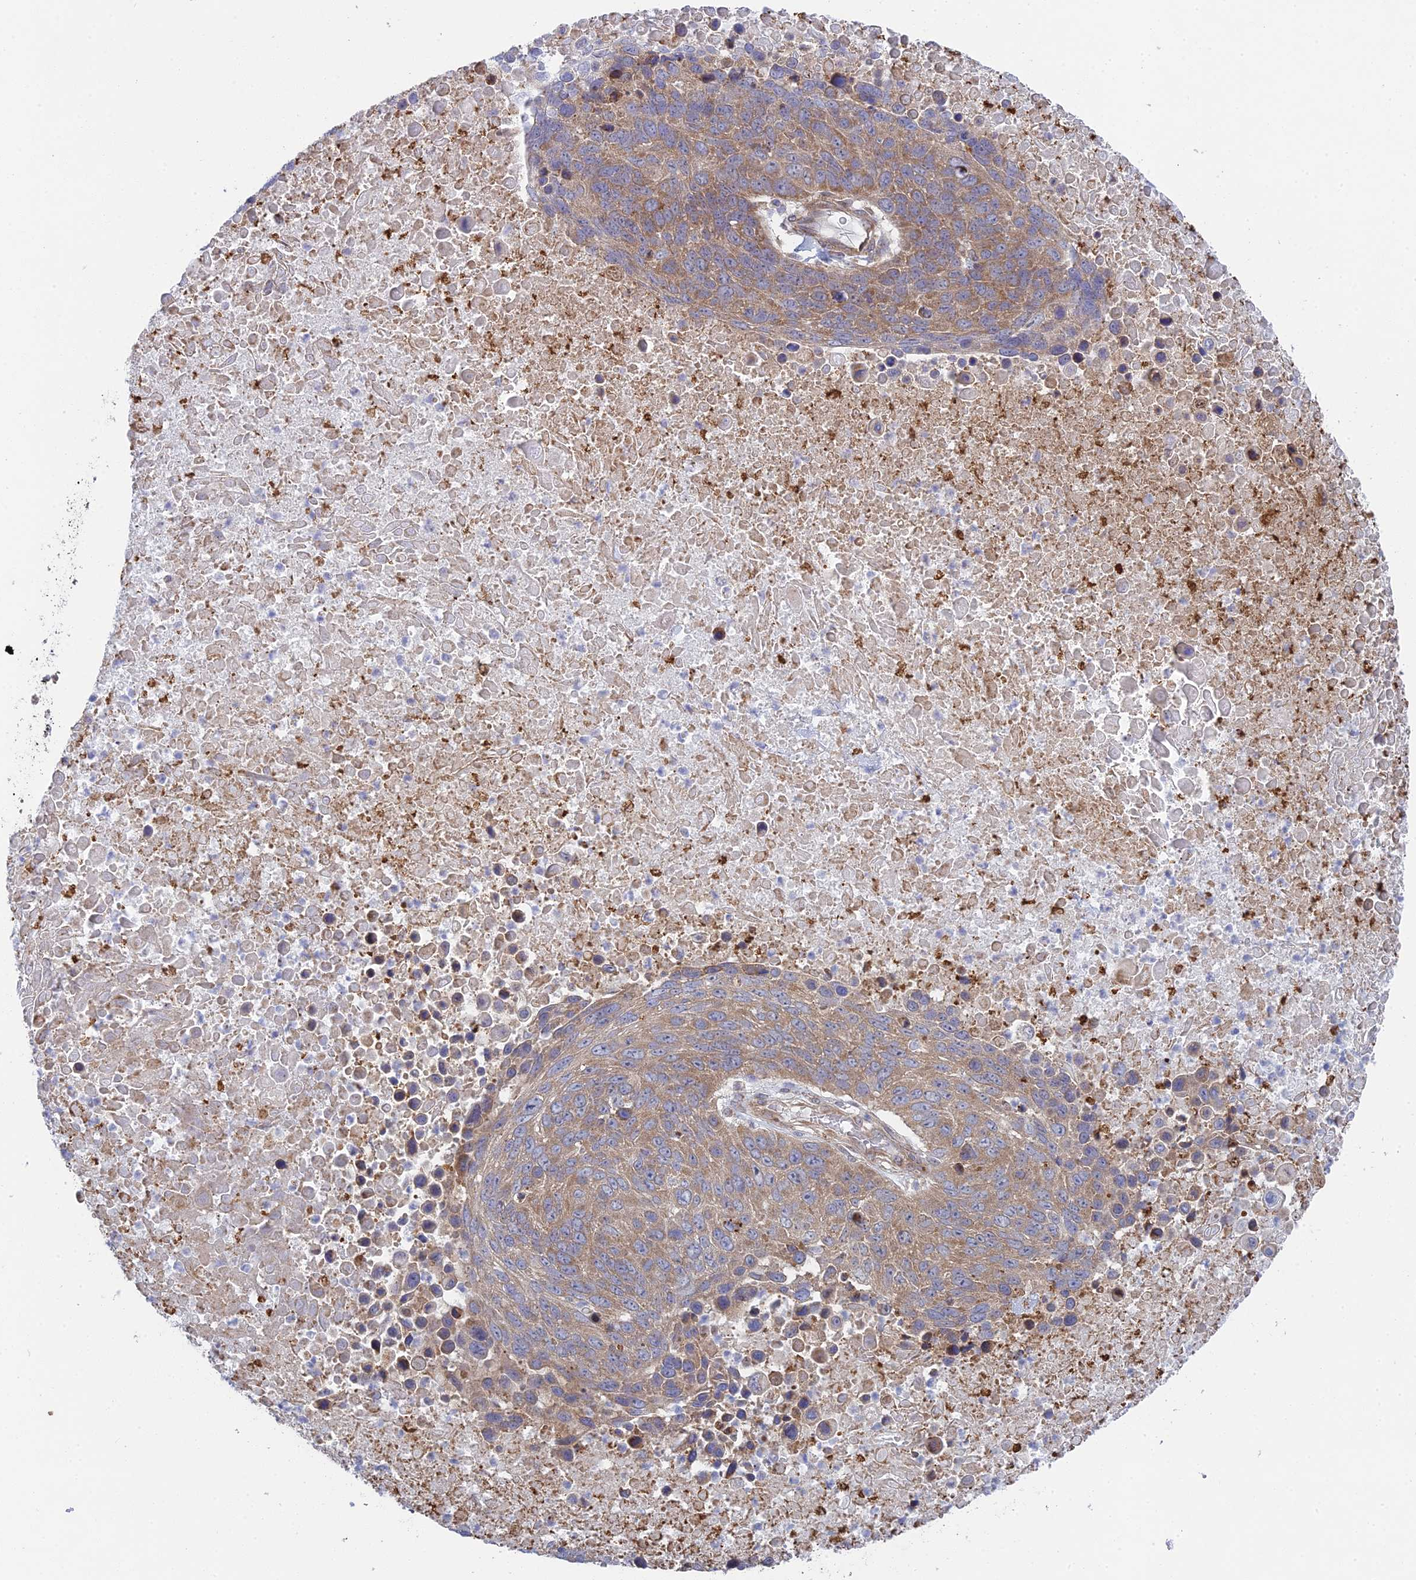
{"staining": {"intensity": "moderate", "quantity": ">75%", "location": "cytoplasmic/membranous"}, "tissue": "lung cancer", "cell_type": "Tumor cells", "image_type": "cancer", "snomed": [{"axis": "morphology", "description": "Normal tissue, NOS"}, {"axis": "morphology", "description": "Squamous cell carcinoma, NOS"}, {"axis": "topography", "description": "Lymph node"}, {"axis": "topography", "description": "Lung"}], "caption": "About >75% of tumor cells in human lung cancer reveal moderate cytoplasmic/membranous protein positivity as visualized by brown immunohistochemical staining.", "gene": "INCA1", "patient": {"sex": "male", "age": 66}}